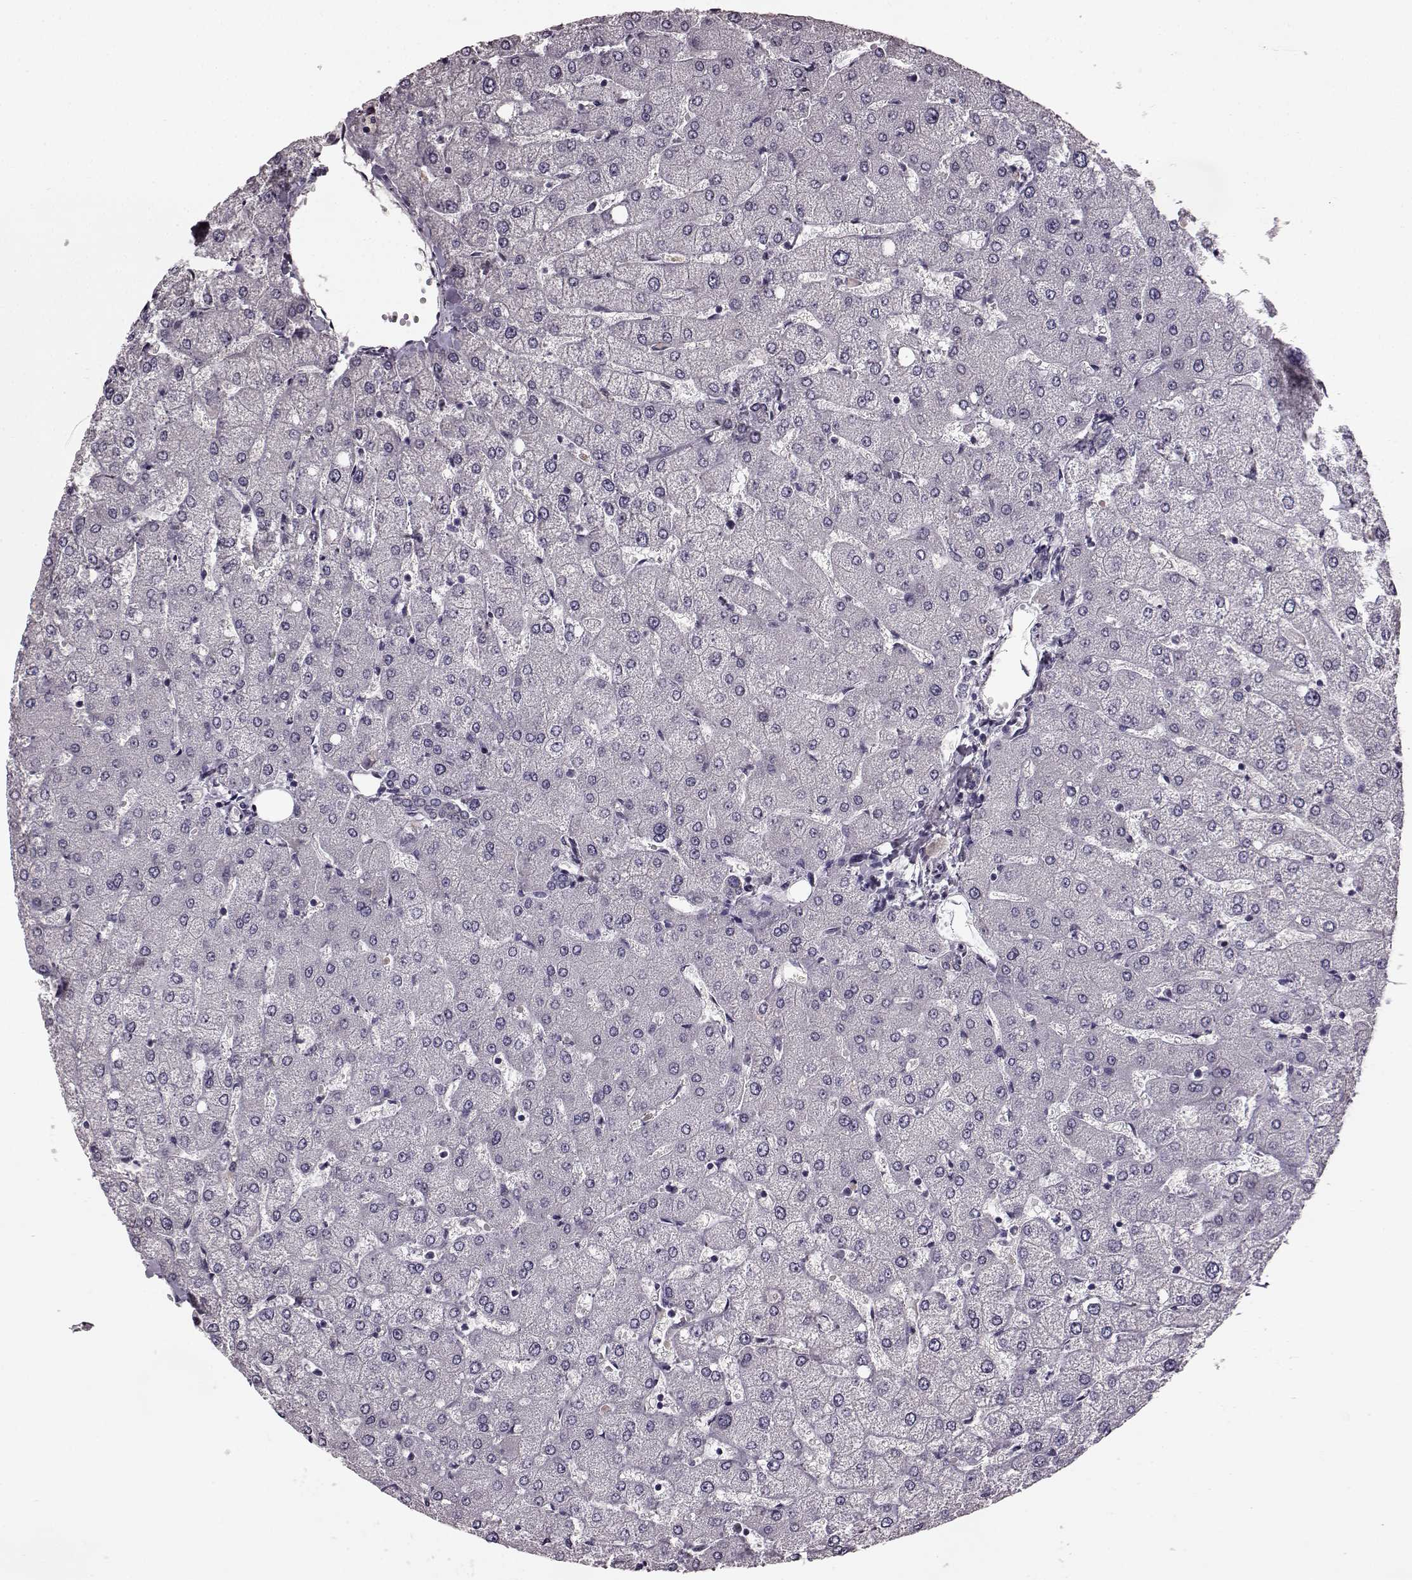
{"staining": {"intensity": "negative", "quantity": "none", "location": "none"}, "tissue": "liver", "cell_type": "Cholangiocytes", "image_type": "normal", "snomed": [{"axis": "morphology", "description": "Normal tissue, NOS"}, {"axis": "topography", "description": "Liver"}], "caption": "IHC photomicrograph of unremarkable human liver stained for a protein (brown), which demonstrates no staining in cholangiocytes.", "gene": "SLCO3A1", "patient": {"sex": "female", "age": 54}}